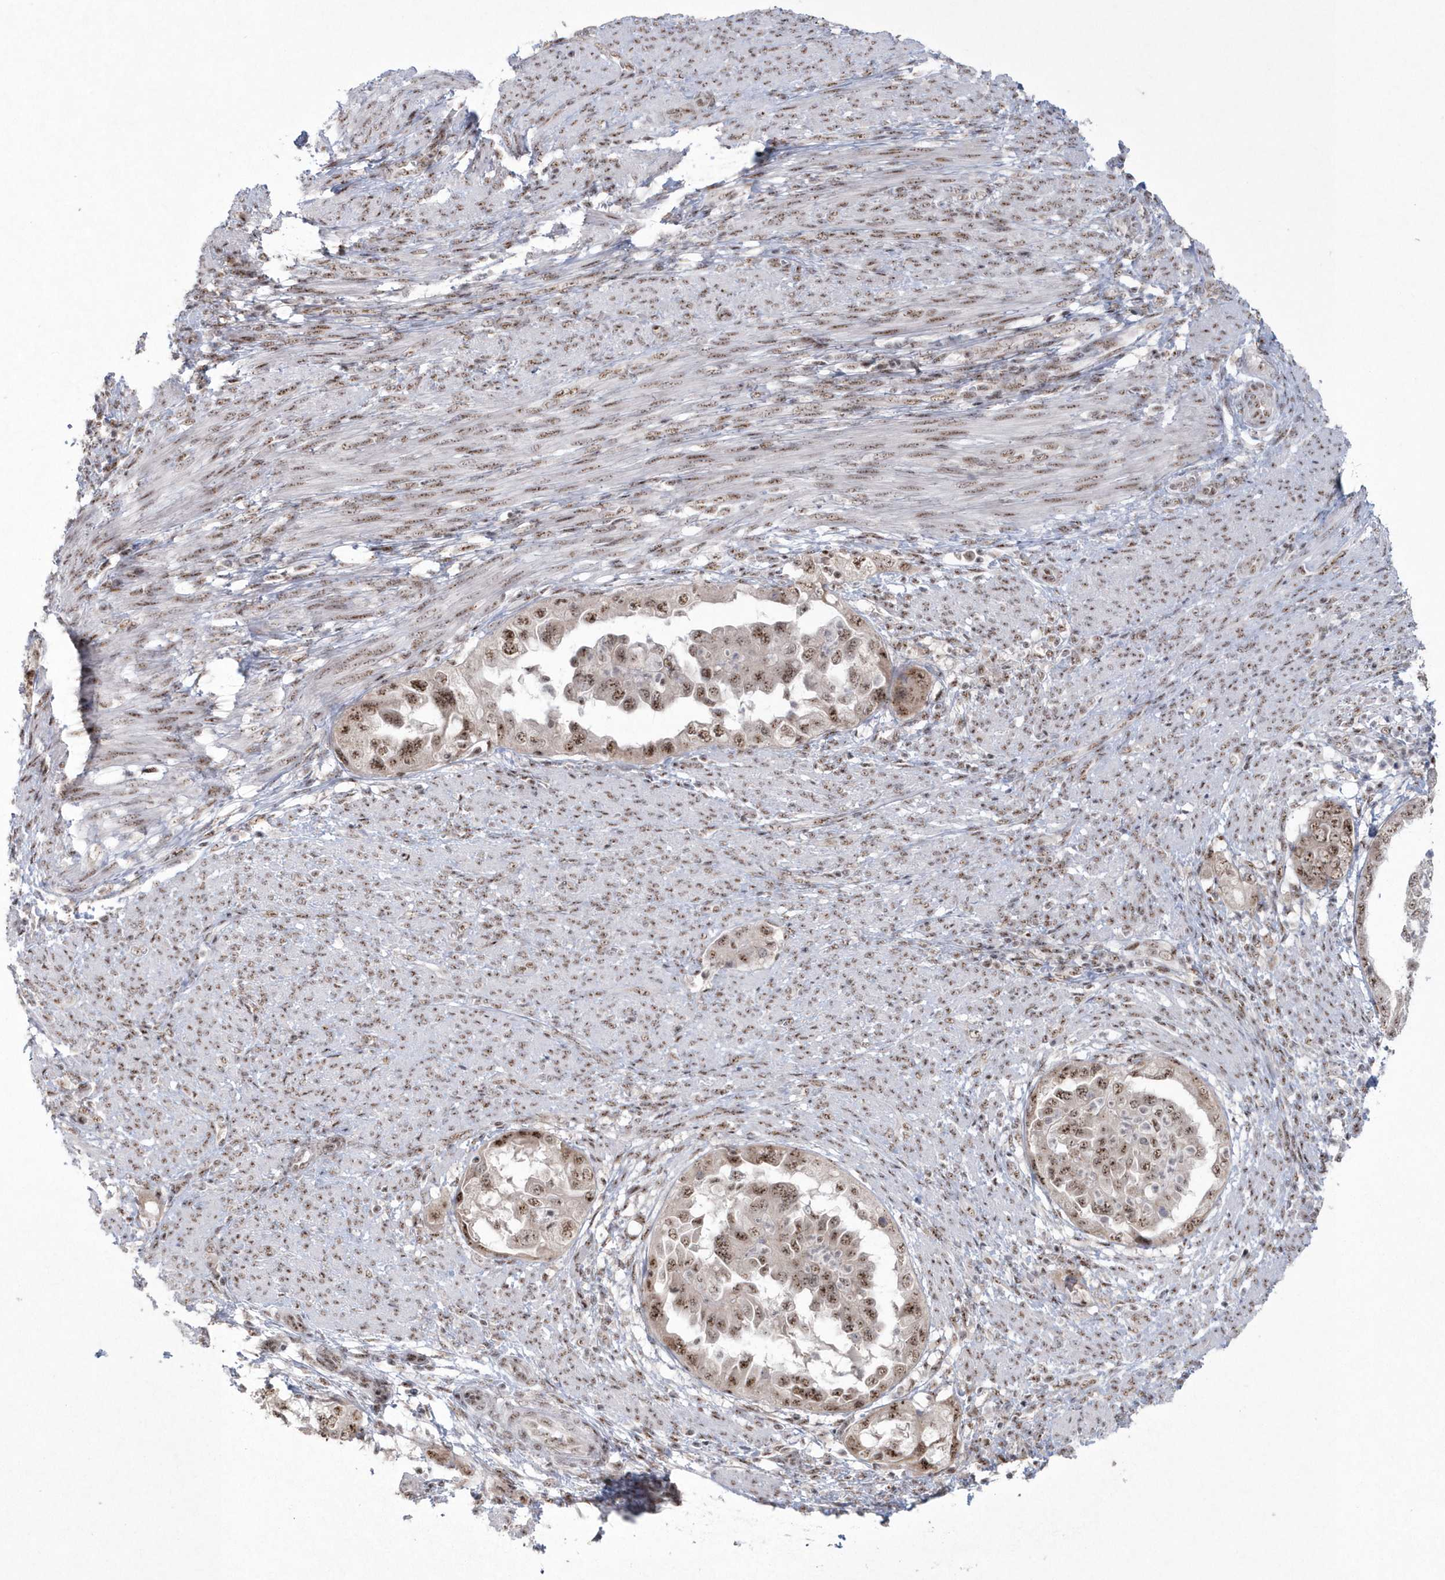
{"staining": {"intensity": "moderate", "quantity": ">75%", "location": "nuclear"}, "tissue": "endometrial cancer", "cell_type": "Tumor cells", "image_type": "cancer", "snomed": [{"axis": "morphology", "description": "Adenocarcinoma, NOS"}, {"axis": "topography", "description": "Endometrium"}], "caption": "A brown stain shows moderate nuclear expression of a protein in human endometrial cancer tumor cells.", "gene": "KDM6B", "patient": {"sex": "female", "age": 85}}